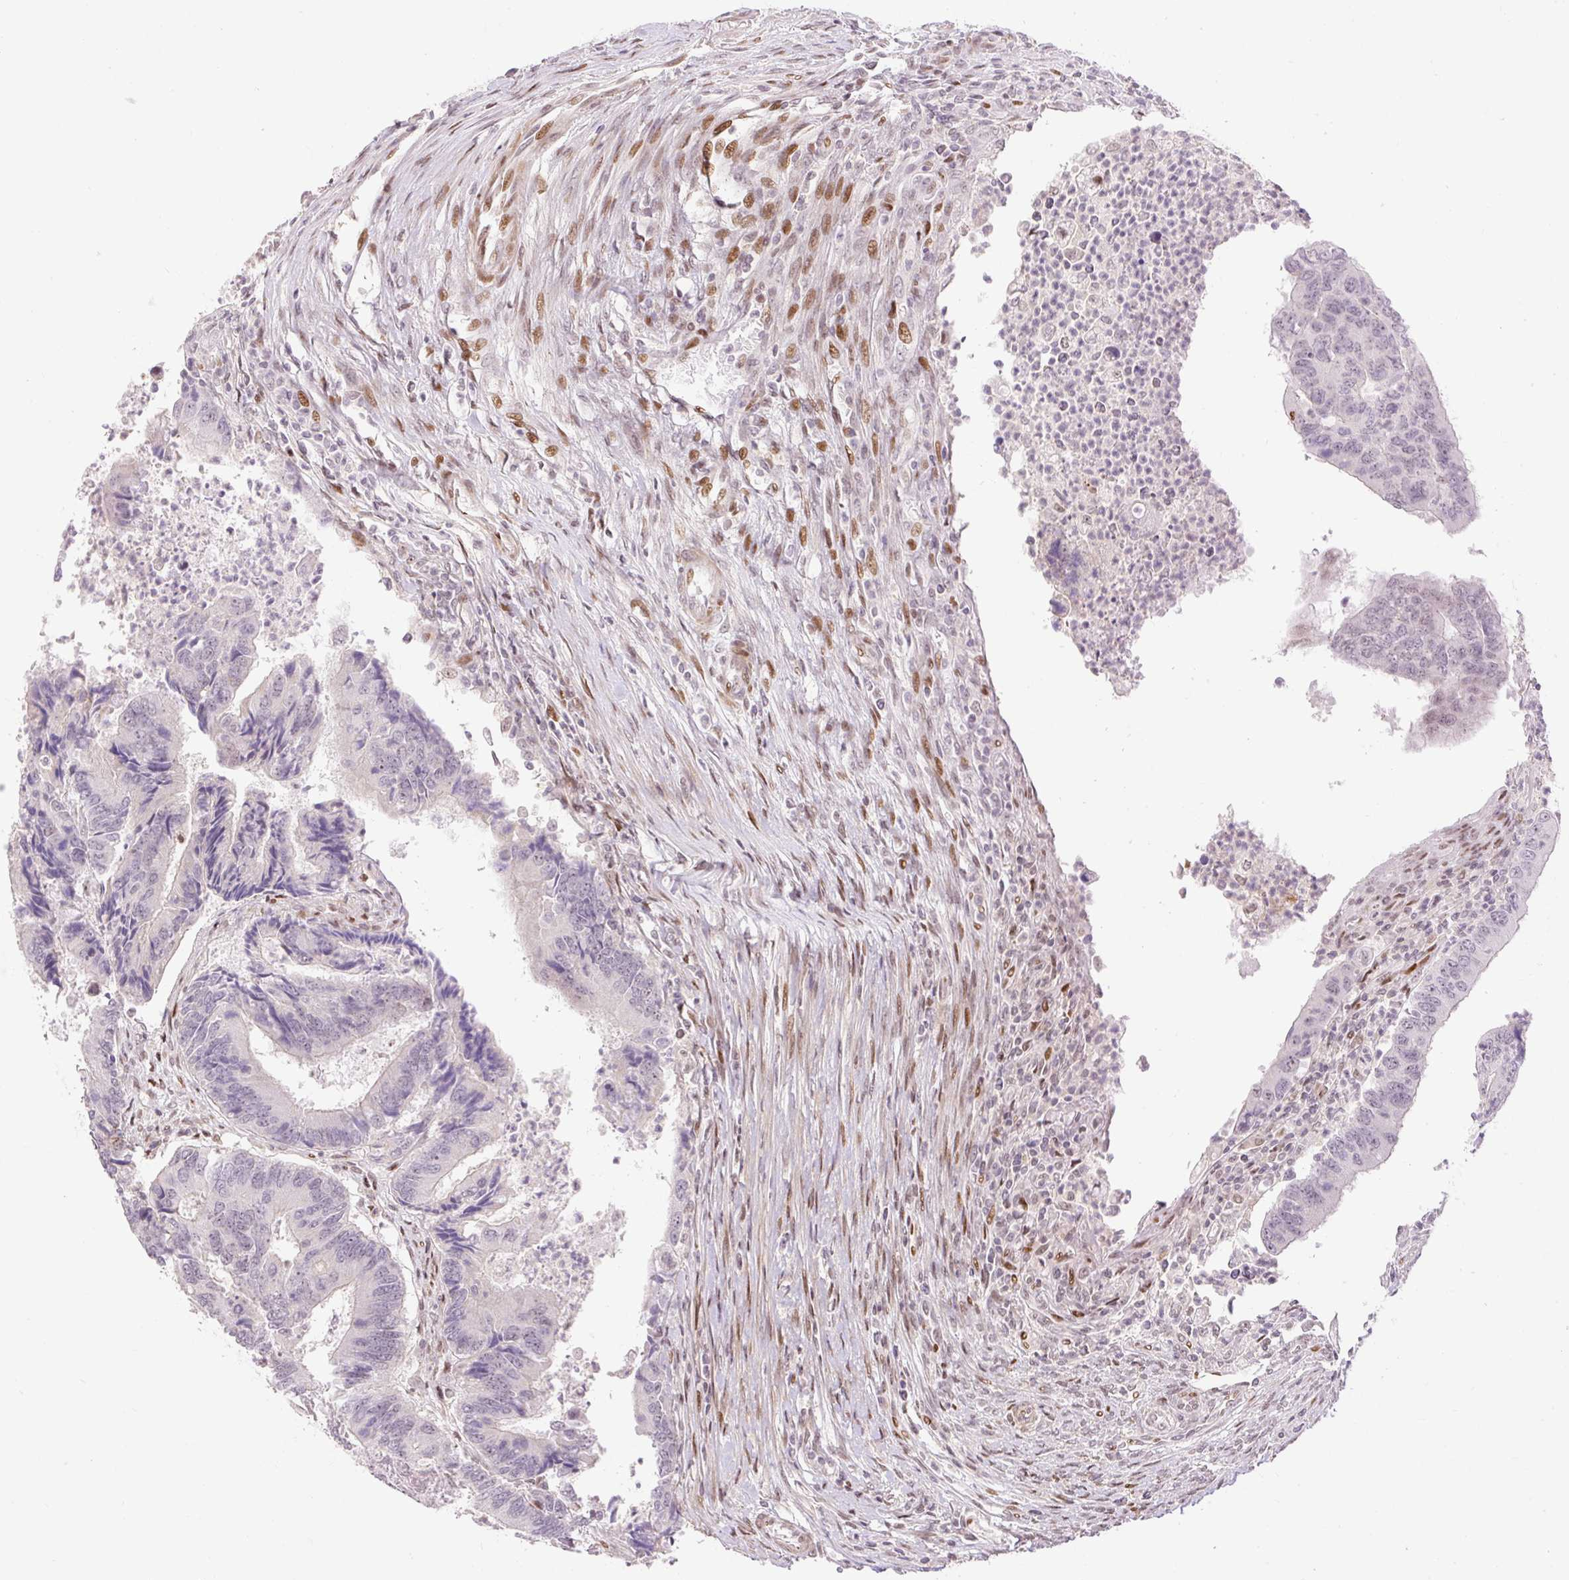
{"staining": {"intensity": "negative", "quantity": "none", "location": "none"}, "tissue": "colorectal cancer", "cell_type": "Tumor cells", "image_type": "cancer", "snomed": [{"axis": "morphology", "description": "Adenocarcinoma, NOS"}, {"axis": "topography", "description": "Colon"}], "caption": "A high-resolution micrograph shows immunohistochemistry staining of colorectal adenocarcinoma, which reveals no significant positivity in tumor cells.", "gene": "RIPPLY3", "patient": {"sex": "female", "age": 67}}